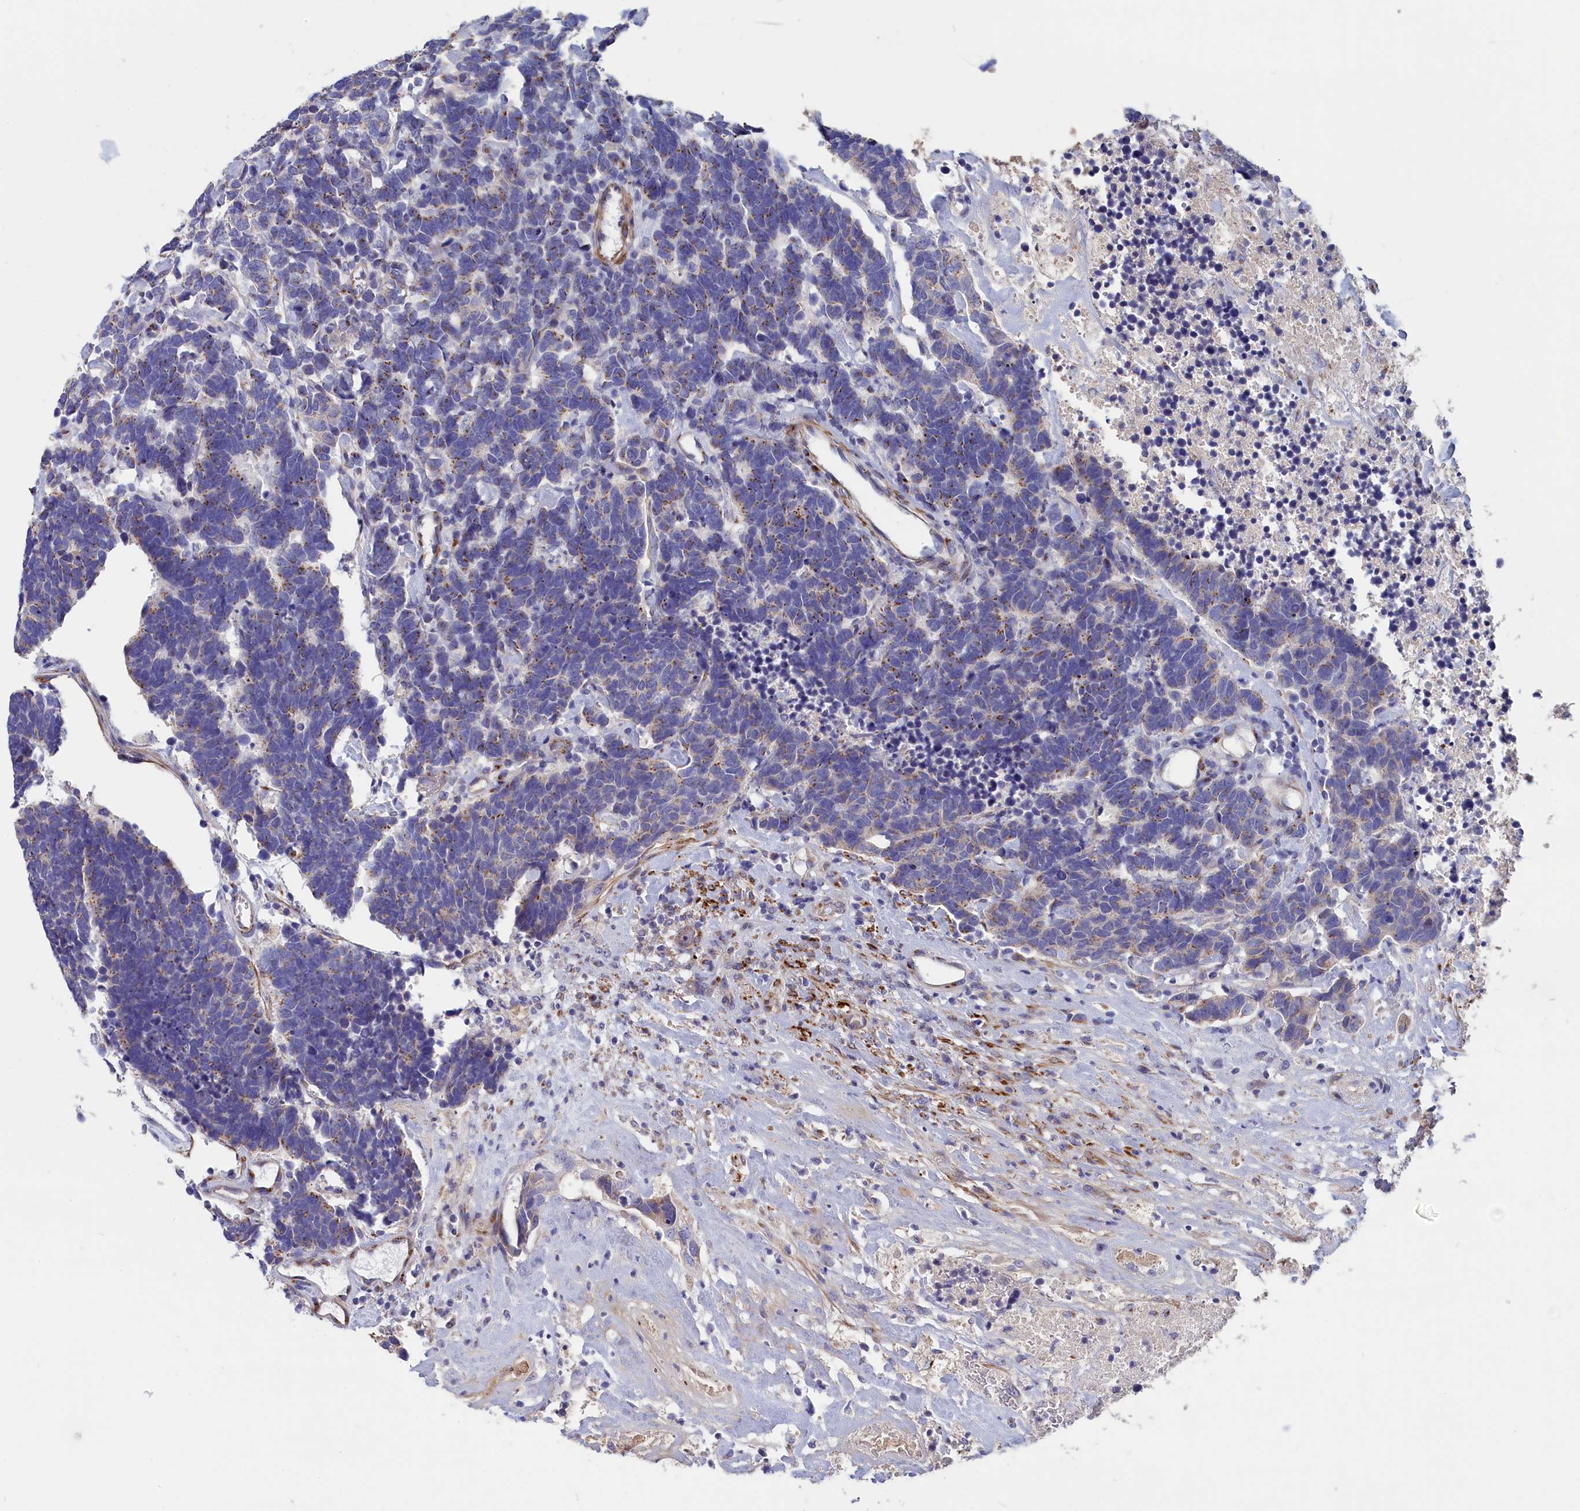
{"staining": {"intensity": "moderate", "quantity": "25%-75%", "location": "cytoplasmic/membranous"}, "tissue": "carcinoid", "cell_type": "Tumor cells", "image_type": "cancer", "snomed": [{"axis": "morphology", "description": "Carcinoma, NOS"}, {"axis": "morphology", "description": "Carcinoid, malignant, NOS"}, {"axis": "topography", "description": "Urinary bladder"}], "caption": "Tumor cells demonstrate medium levels of moderate cytoplasmic/membranous staining in approximately 25%-75% of cells in carcinoid. (Brightfield microscopy of DAB IHC at high magnification).", "gene": "TUBGCP4", "patient": {"sex": "male", "age": 57}}